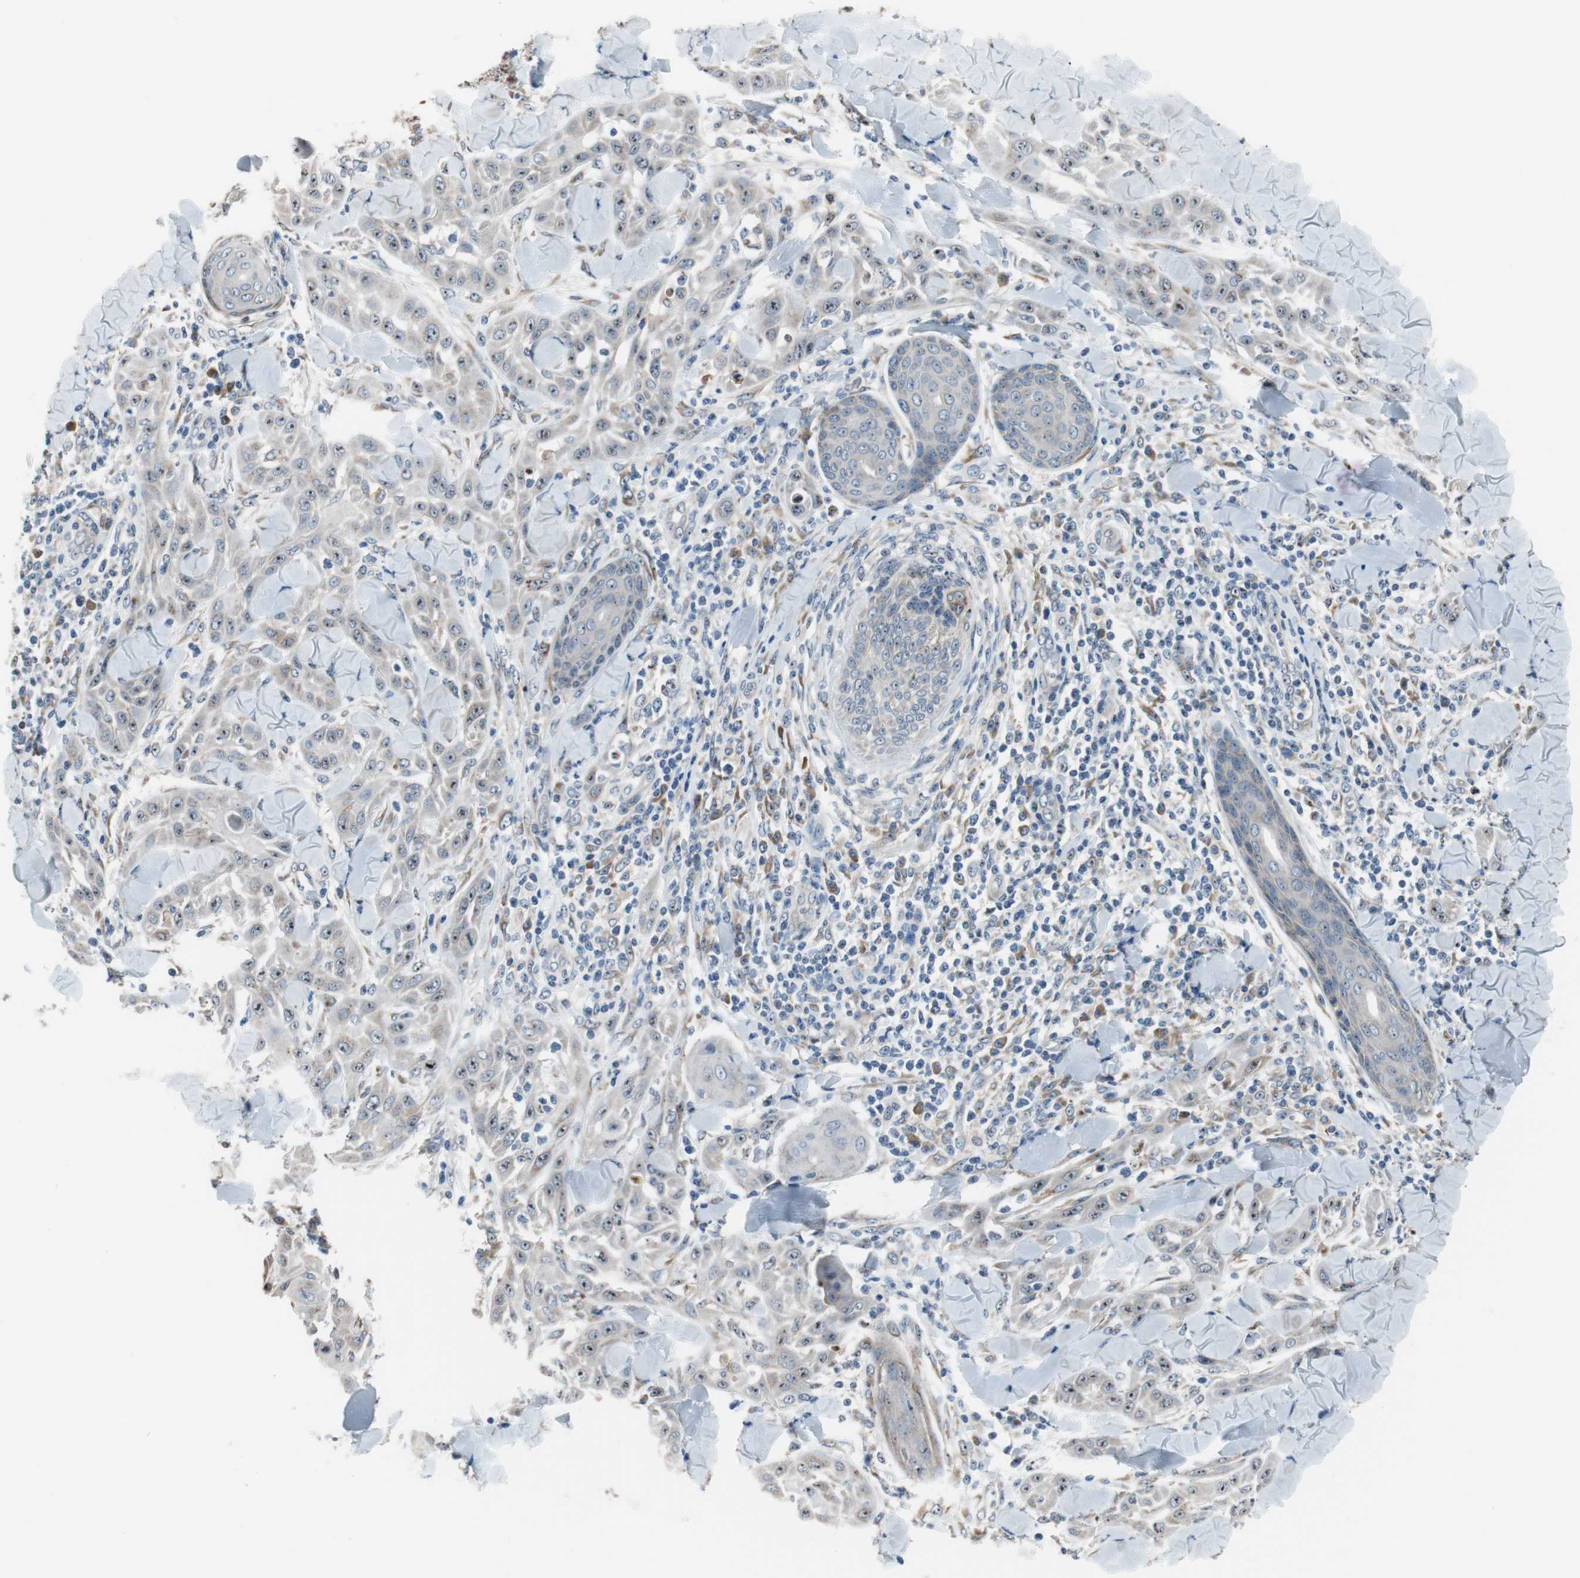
{"staining": {"intensity": "weak", "quantity": ">75%", "location": "cytoplasmic/membranous"}, "tissue": "skin cancer", "cell_type": "Tumor cells", "image_type": "cancer", "snomed": [{"axis": "morphology", "description": "Squamous cell carcinoma, NOS"}, {"axis": "topography", "description": "Skin"}], "caption": "Human skin squamous cell carcinoma stained with a brown dye demonstrates weak cytoplasmic/membranous positive positivity in about >75% of tumor cells.", "gene": "TMED7", "patient": {"sex": "male", "age": 24}}